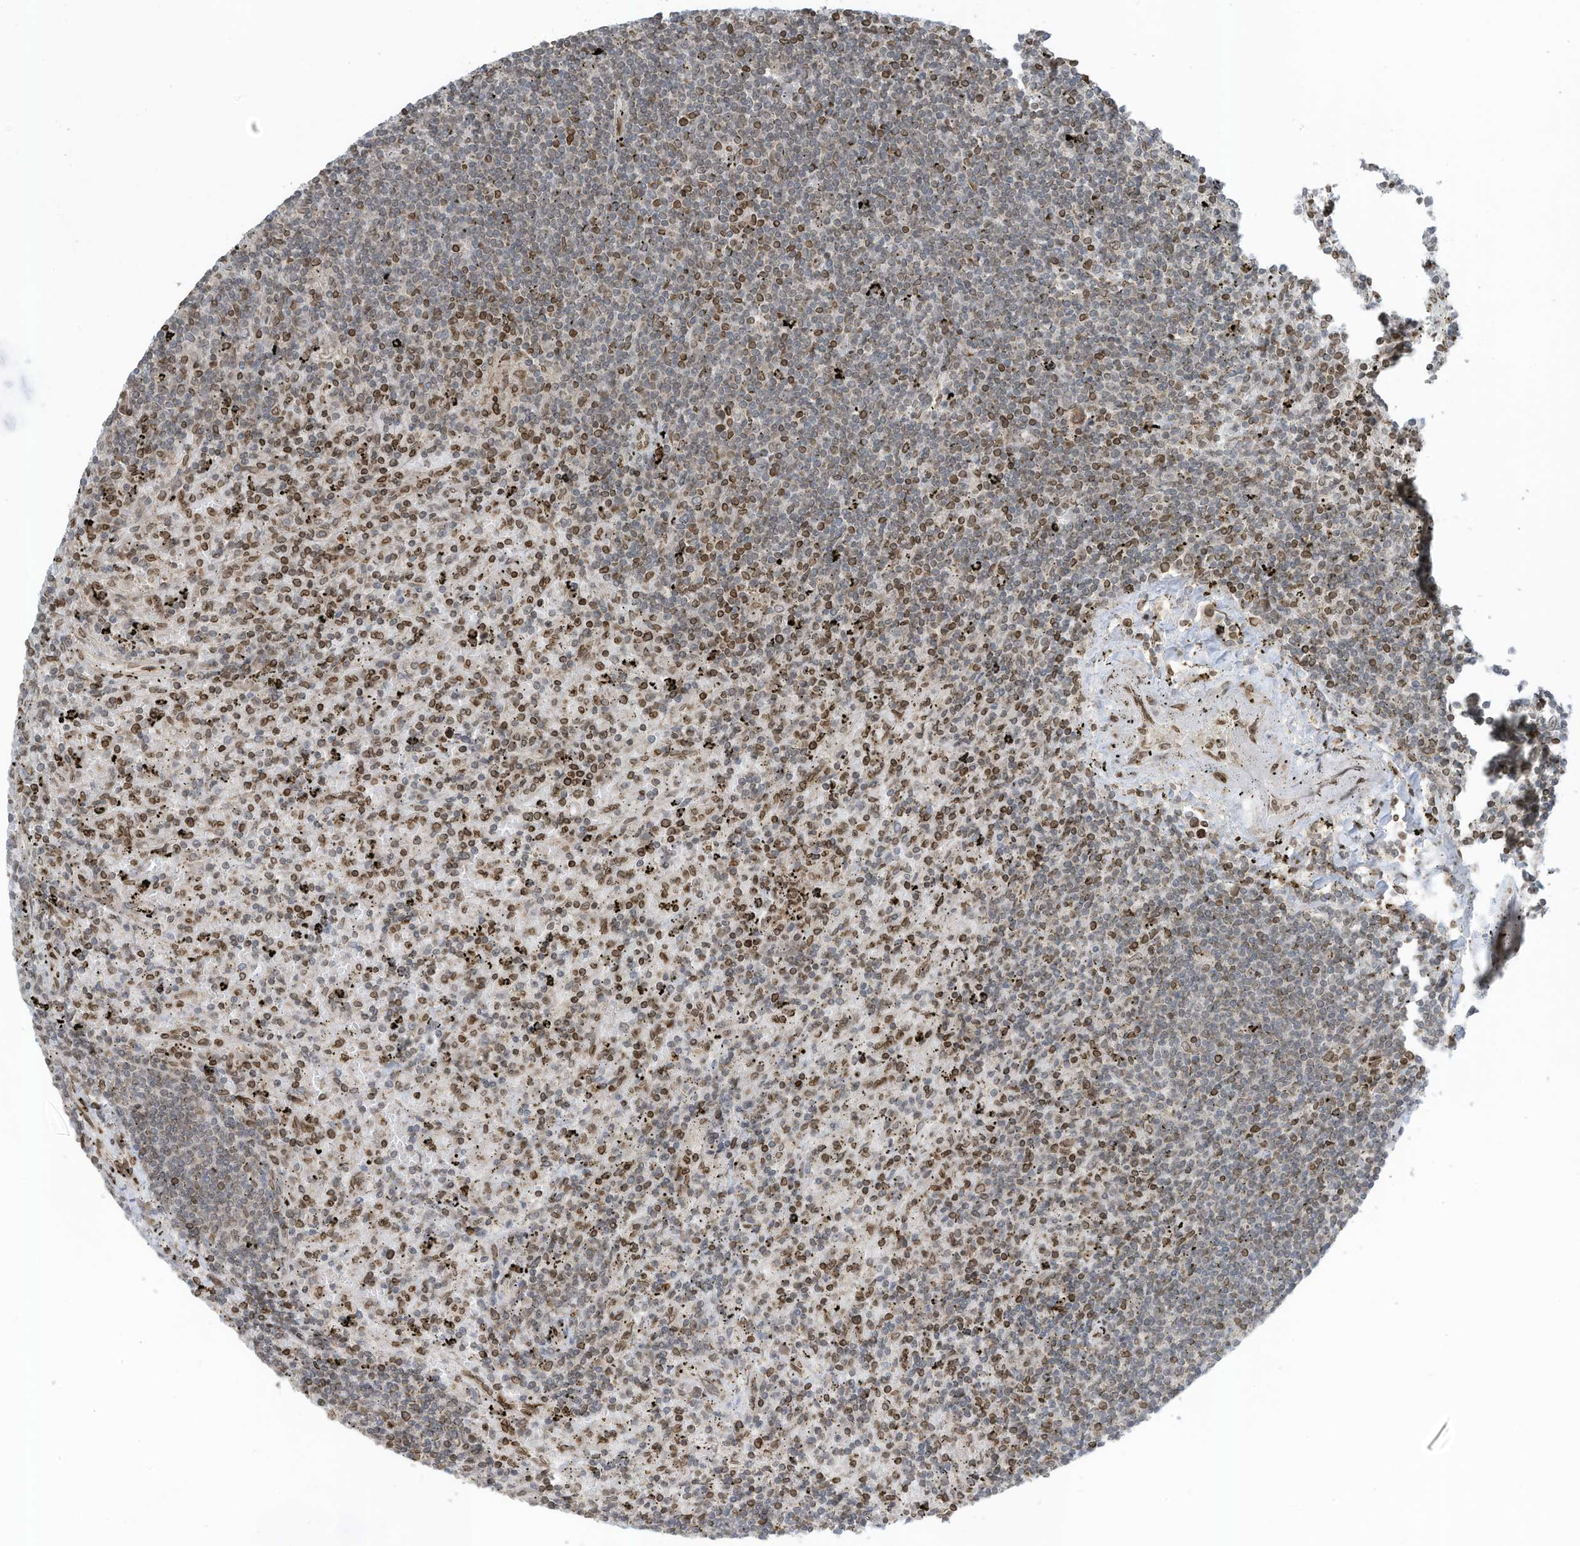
{"staining": {"intensity": "negative", "quantity": "none", "location": "none"}, "tissue": "lymphoma", "cell_type": "Tumor cells", "image_type": "cancer", "snomed": [{"axis": "morphology", "description": "Malignant lymphoma, non-Hodgkin's type, Low grade"}, {"axis": "topography", "description": "Spleen"}], "caption": "This is an immunohistochemistry (IHC) image of lymphoma. There is no staining in tumor cells.", "gene": "RABL3", "patient": {"sex": "male", "age": 76}}